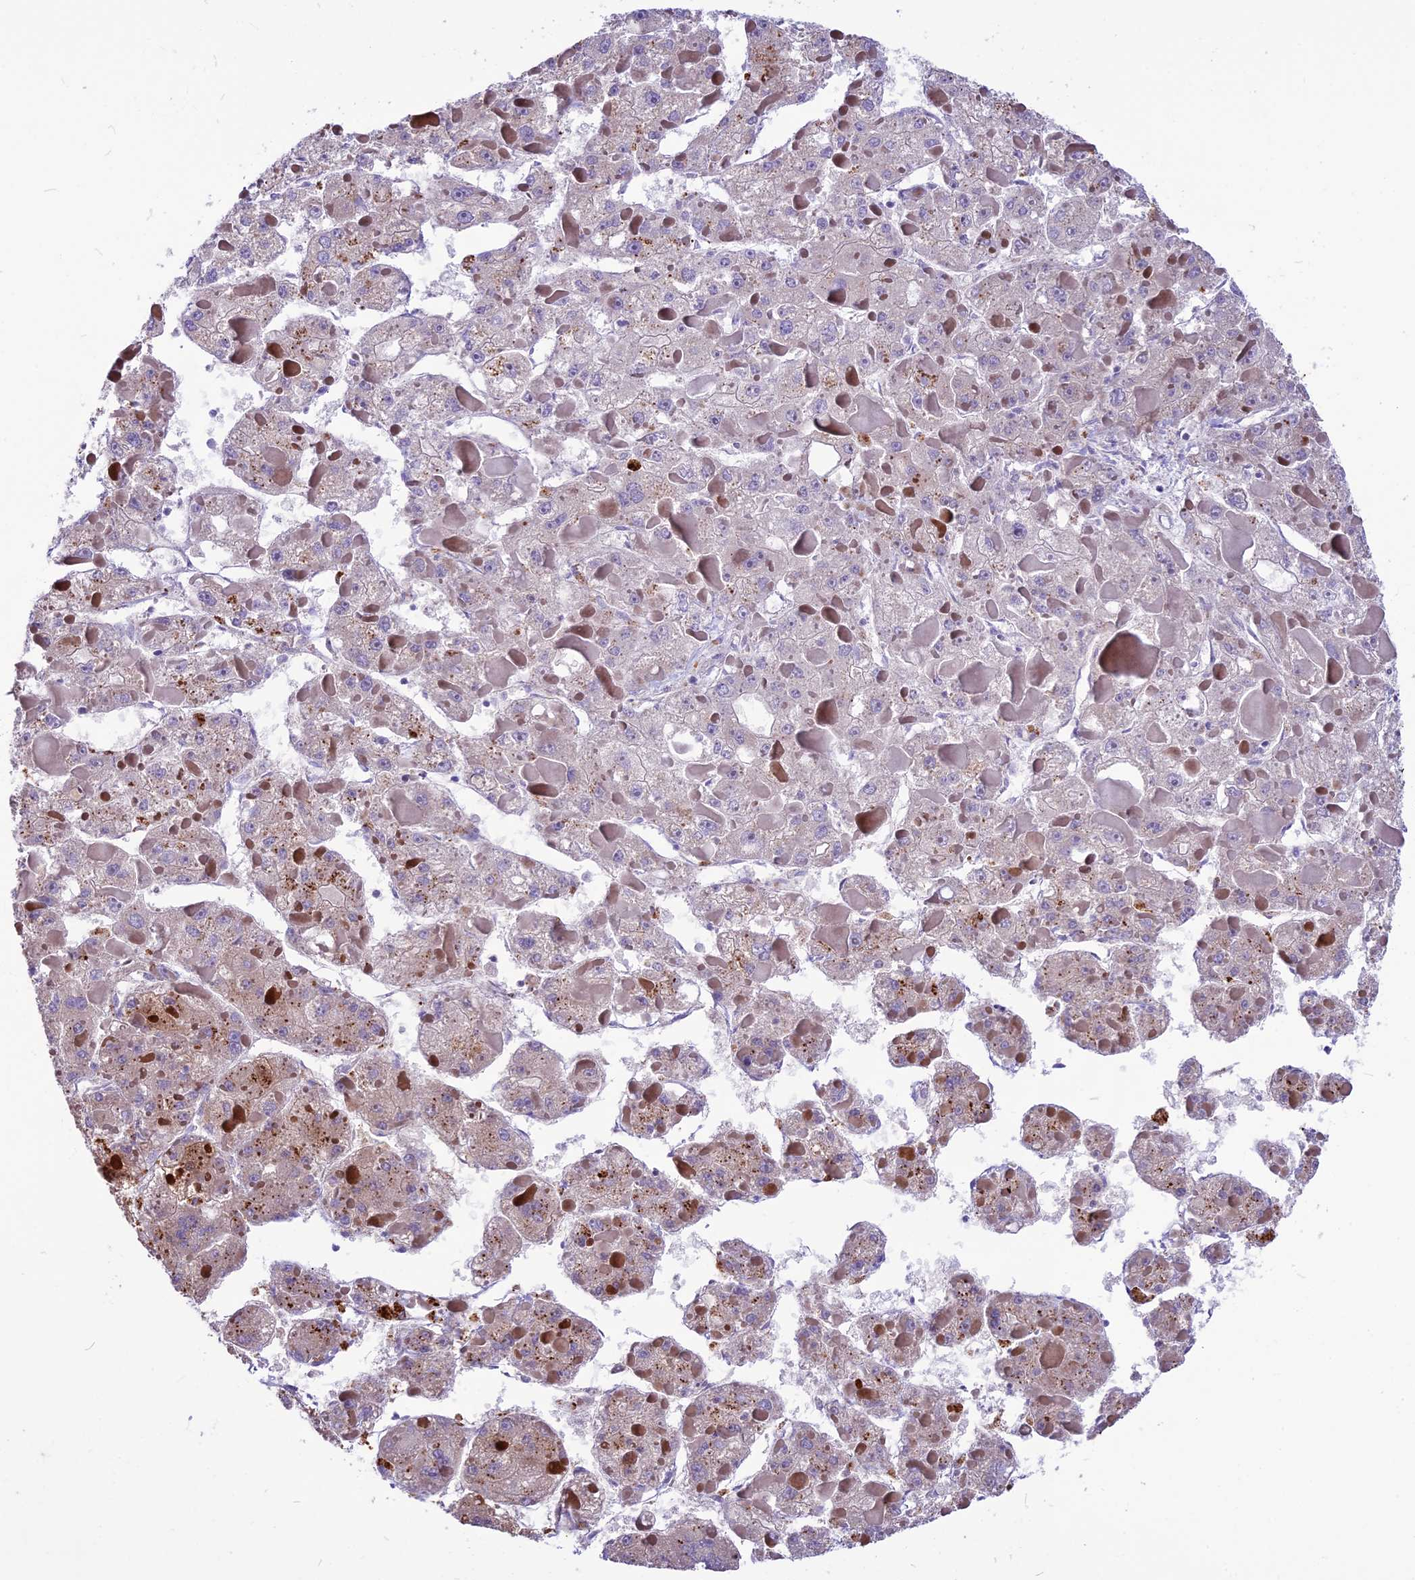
{"staining": {"intensity": "moderate", "quantity": "<25%", "location": "cytoplasmic/membranous"}, "tissue": "liver cancer", "cell_type": "Tumor cells", "image_type": "cancer", "snomed": [{"axis": "morphology", "description": "Carcinoma, Hepatocellular, NOS"}, {"axis": "topography", "description": "Liver"}], "caption": "Immunohistochemical staining of human hepatocellular carcinoma (liver) exhibits low levels of moderate cytoplasmic/membranous positivity in about <25% of tumor cells.", "gene": "THRSP", "patient": {"sex": "female", "age": 73}}